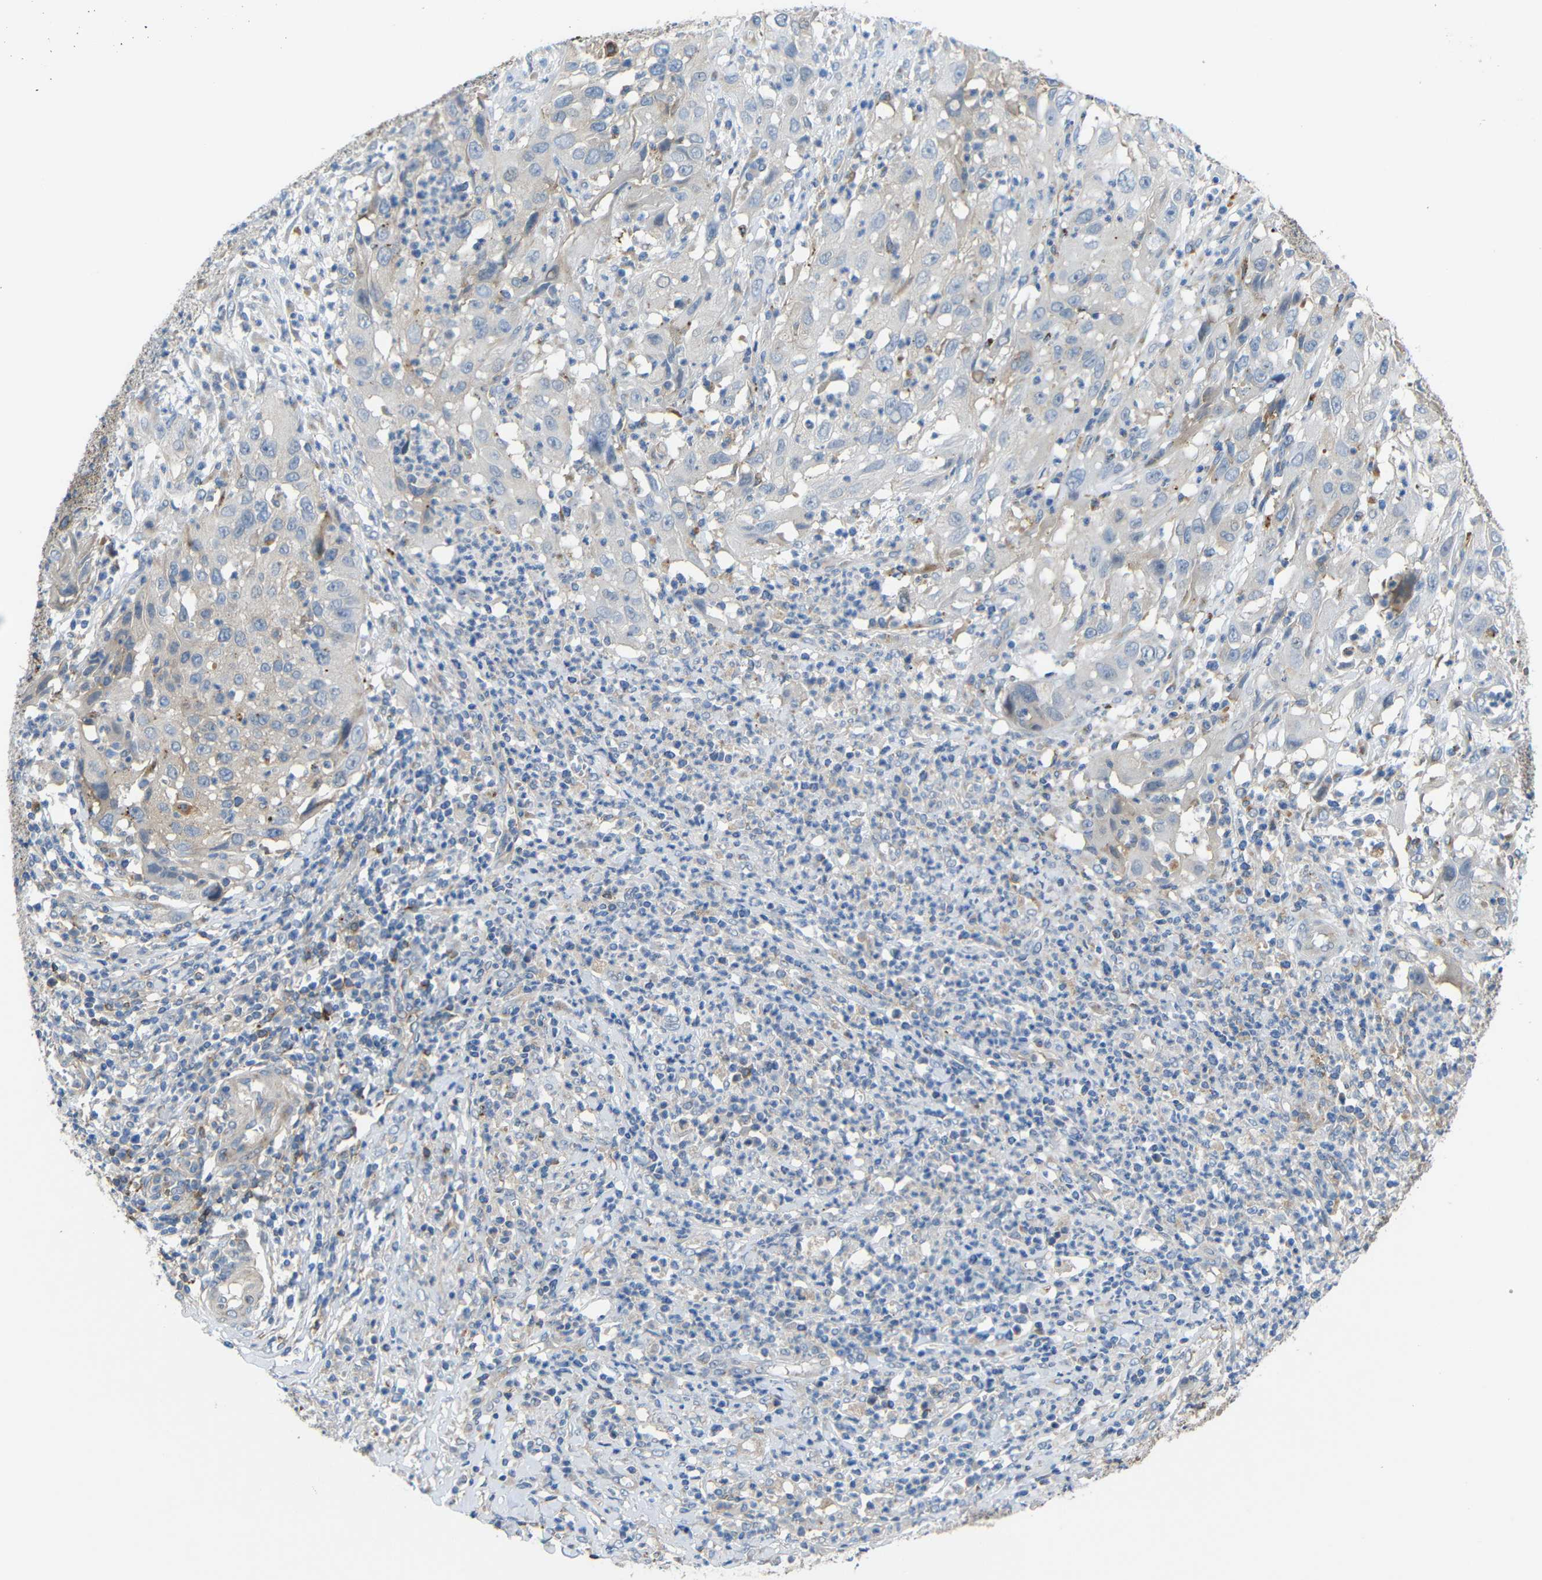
{"staining": {"intensity": "negative", "quantity": "none", "location": "none"}, "tissue": "cervical cancer", "cell_type": "Tumor cells", "image_type": "cancer", "snomed": [{"axis": "morphology", "description": "Squamous cell carcinoma, NOS"}, {"axis": "topography", "description": "Cervix"}], "caption": "DAB immunohistochemical staining of cervical cancer demonstrates no significant staining in tumor cells.", "gene": "SYPL1", "patient": {"sex": "female", "age": 32}}